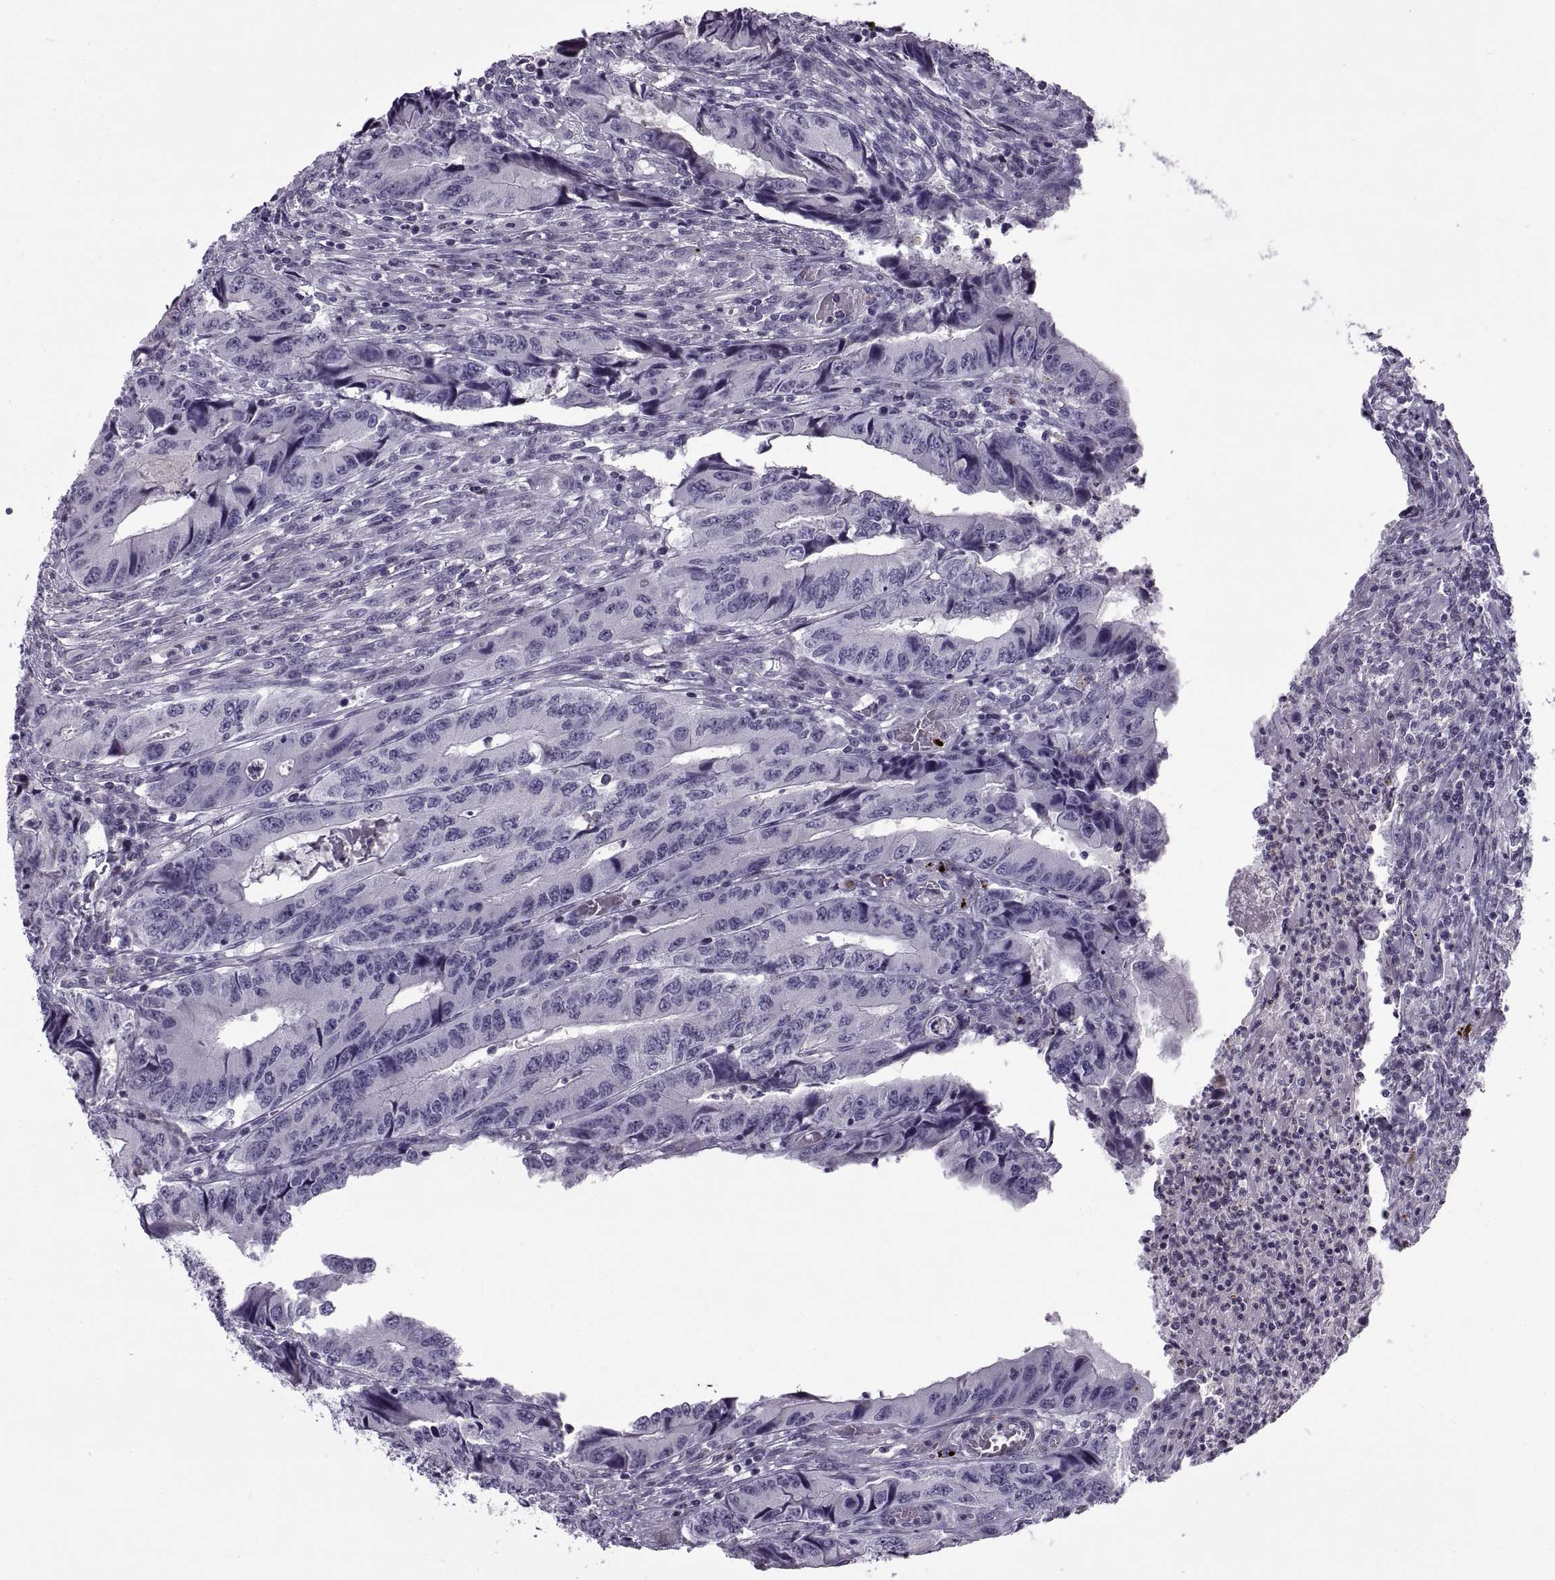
{"staining": {"intensity": "negative", "quantity": "none", "location": "none"}, "tissue": "colorectal cancer", "cell_type": "Tumor cells", "image_type": "cancer", "snomed": [{"axis": "morphology", "description": "Adenocarcinoma, NOS"}, {"axis": "topography", "description": "Colon"}], "caption": "Tumor cells are negative for brown protein staining in adenocarcinoma (colorectal).", "gene": "CALCR", "patient": {"sex": "male", "age": 53}}